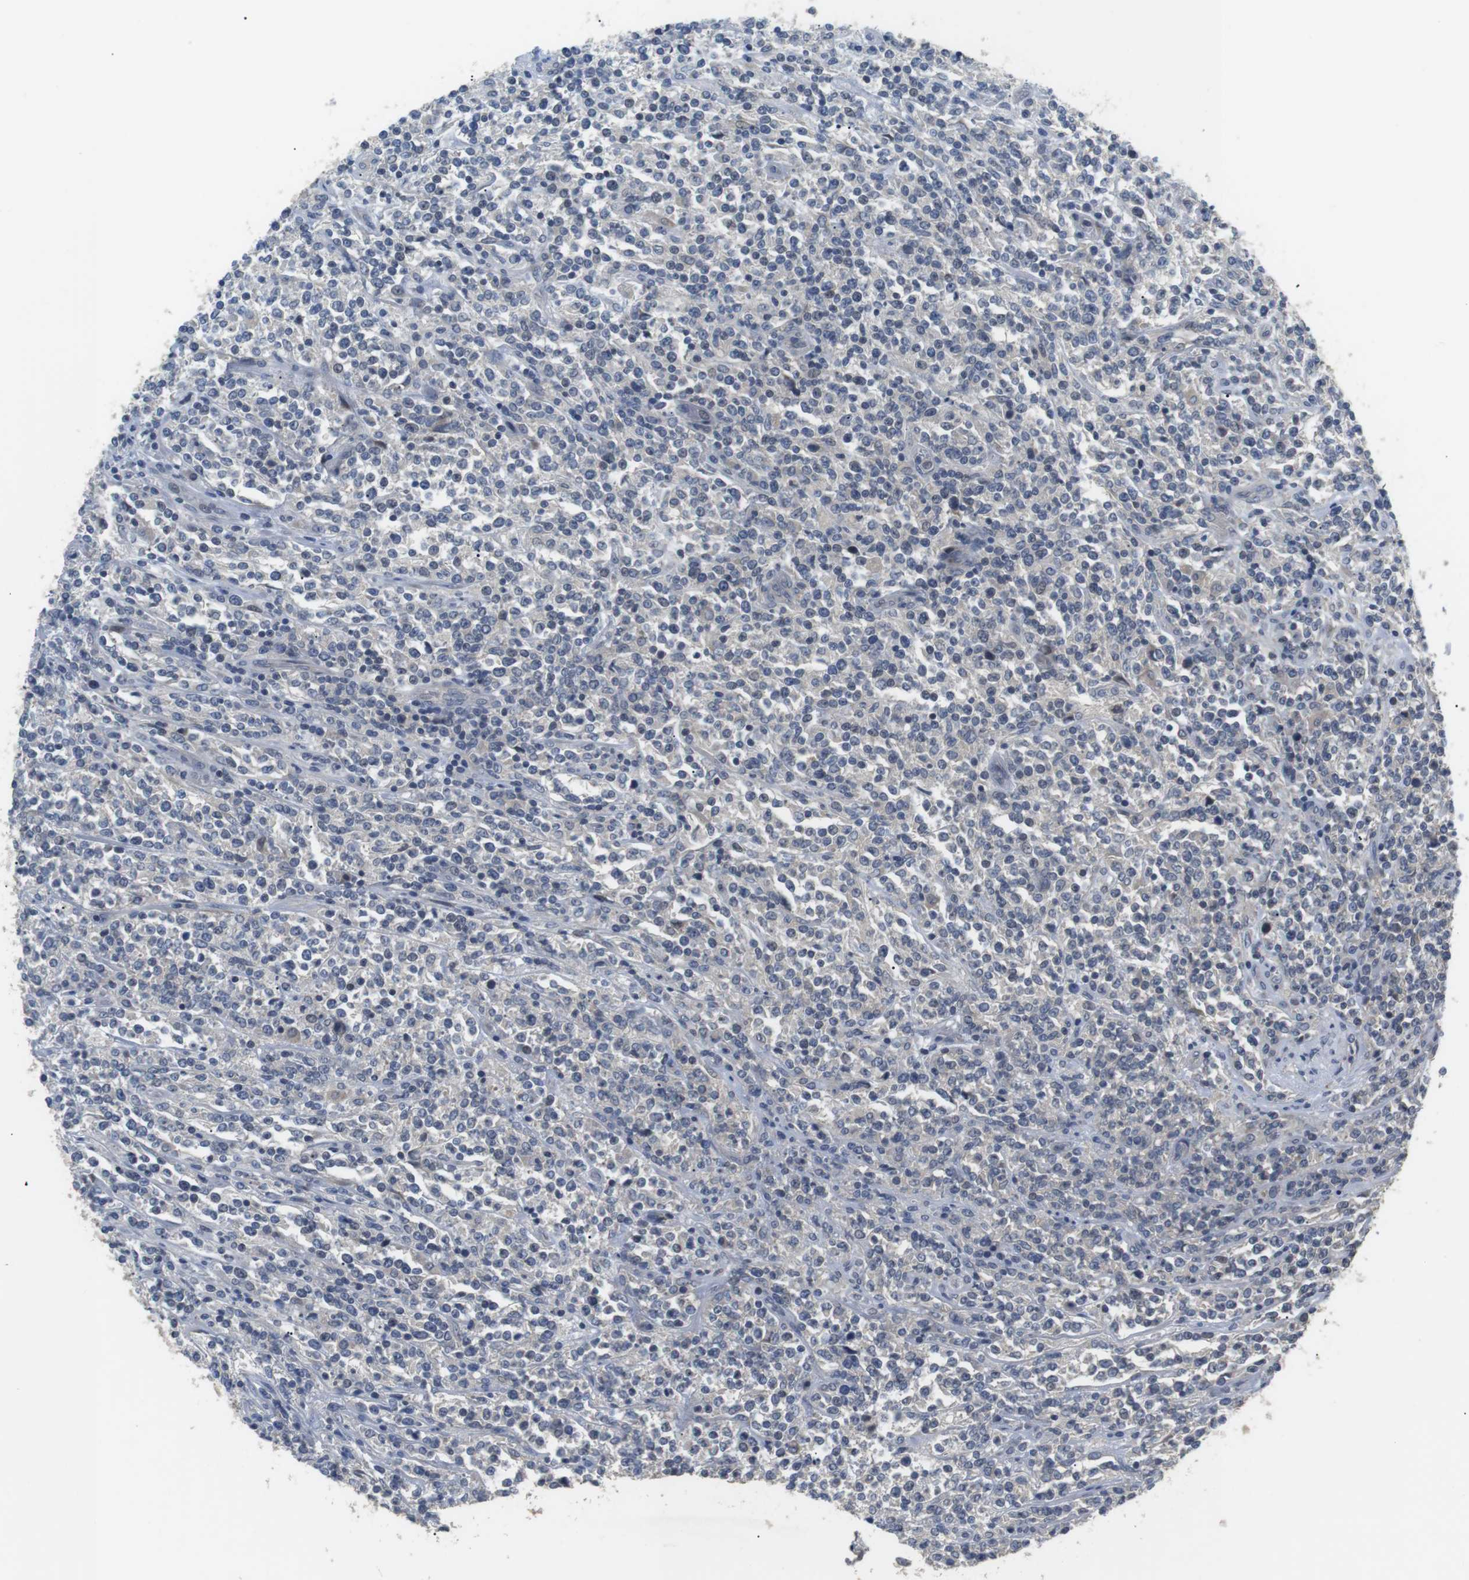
{"staining": {"intensity": "negative", "quantity": "none", "location": "none"}, "tissue": "lymphoma", "cell_type": "Tumor cells", "image_type": "cancer", "snomed": [{"axis": "morphology", "description": "Malignant lymphoma, non-Hodgkin's type, High grade"}, {"axis": "topography", "description": "Soft tissue"}], "caption": "High magnification brightfield microscopy of lymphoma stained with DAB (3,3'-diaminobenzidine) (brown) and counterstained with hematoxylin (blue): tumor cells show no significant expression.", "gene": "ADGRL3", "patient": {"sex": "male", "age": 18}}